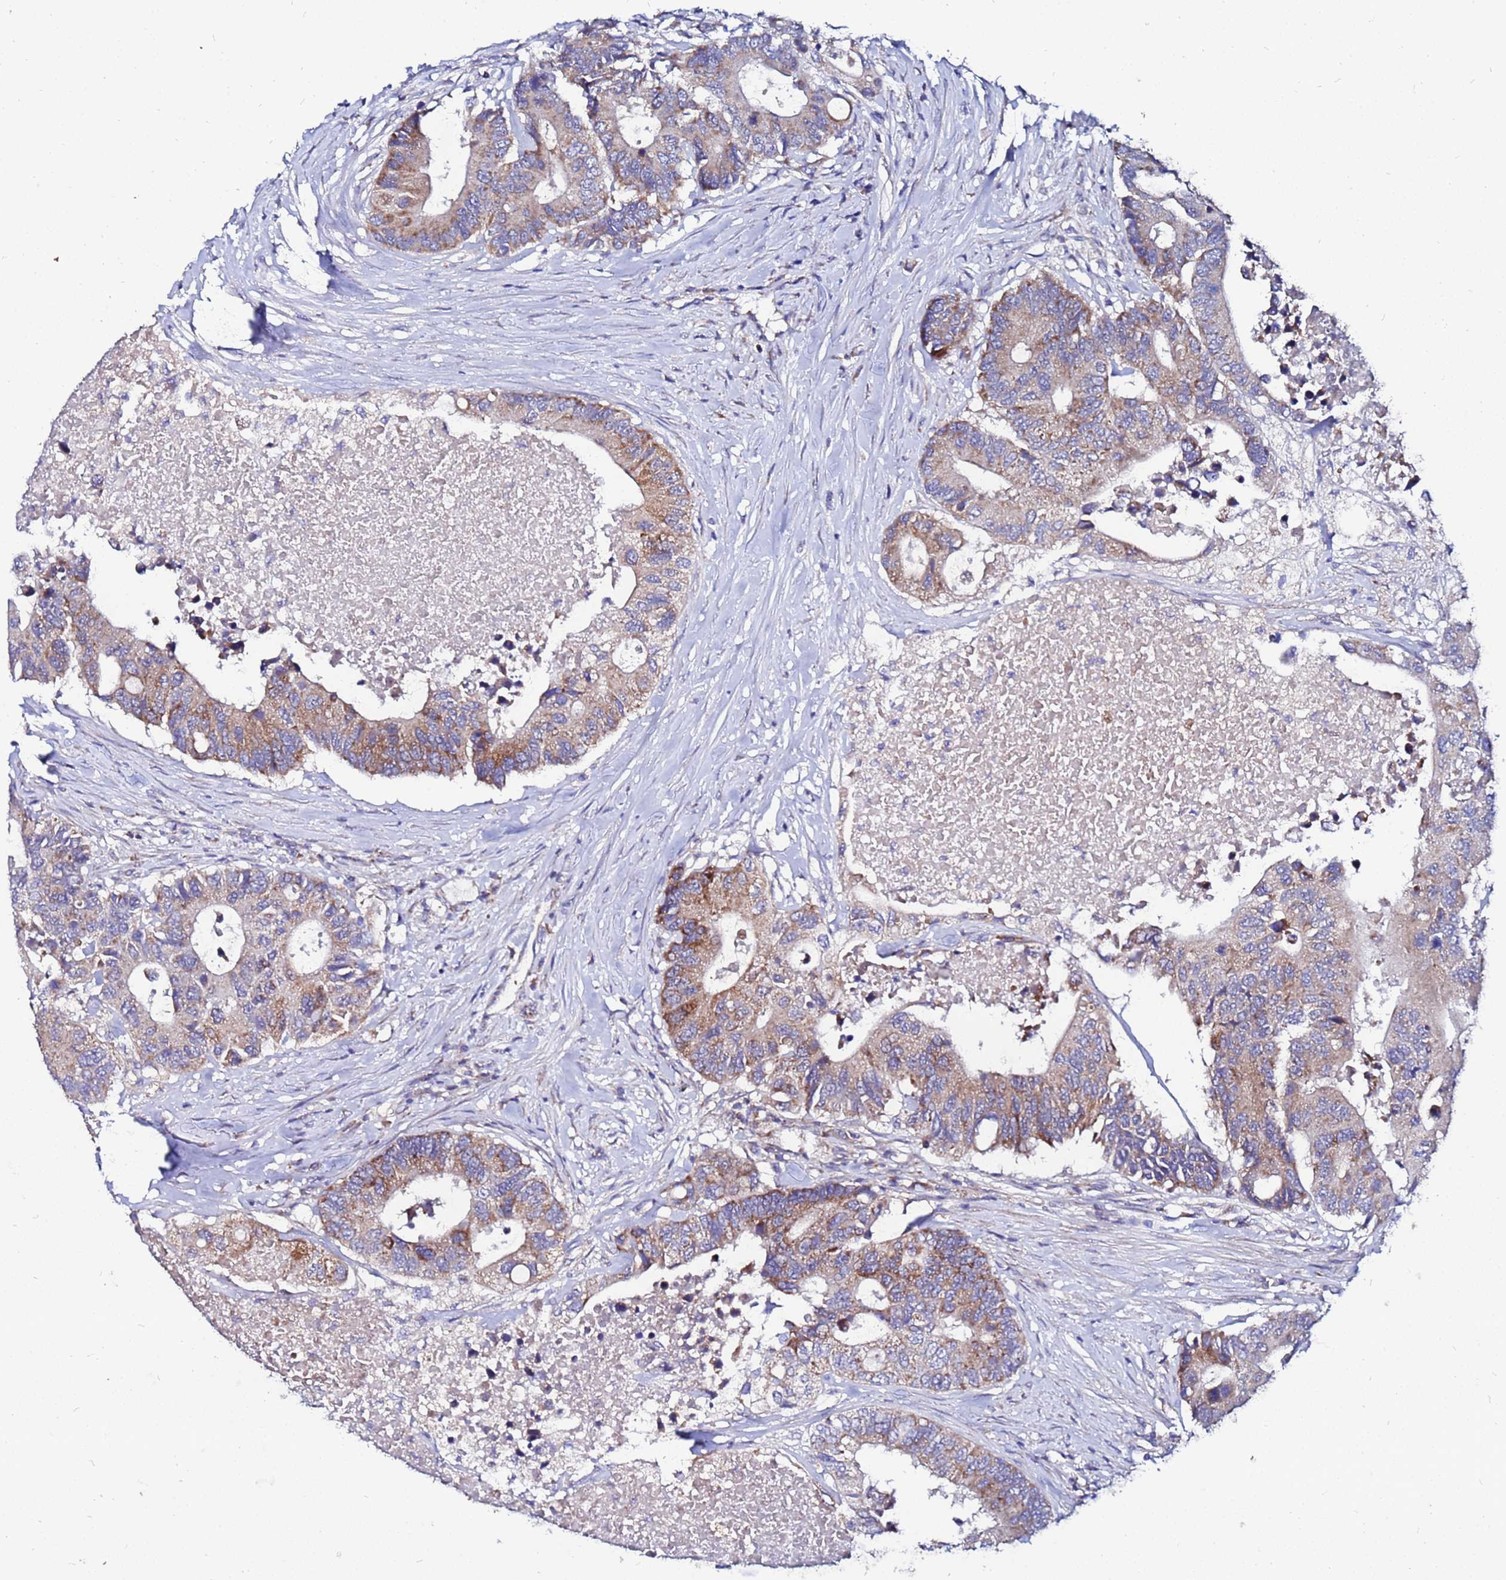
{"staining": {"intensity": "moderate", "quantity": "25%-75%", "location": "cytoplasmic/membranous"}, "tissue": "colorectal cancer", "cell_type": "Tumor cells", "image_type": "cancer", "snomed": [{"axis": "morphology", "description": "Adenocarcinoma, NOS"}, {"axis": "topography", "description": "Colon"}], "caption": "IHC image of neoplastic tissue: colorectal adenocarcinoma stained using immunohistochemistry (IHC) demonstrates medium levels of moderate protein expression localized specifically in the cytoplasmic/membranous of tumor cells, appearing as a cytoplasmic/membranous brown color.", "gene": "FAHD2A", "patient": {"sex": "male", "age": 71}}